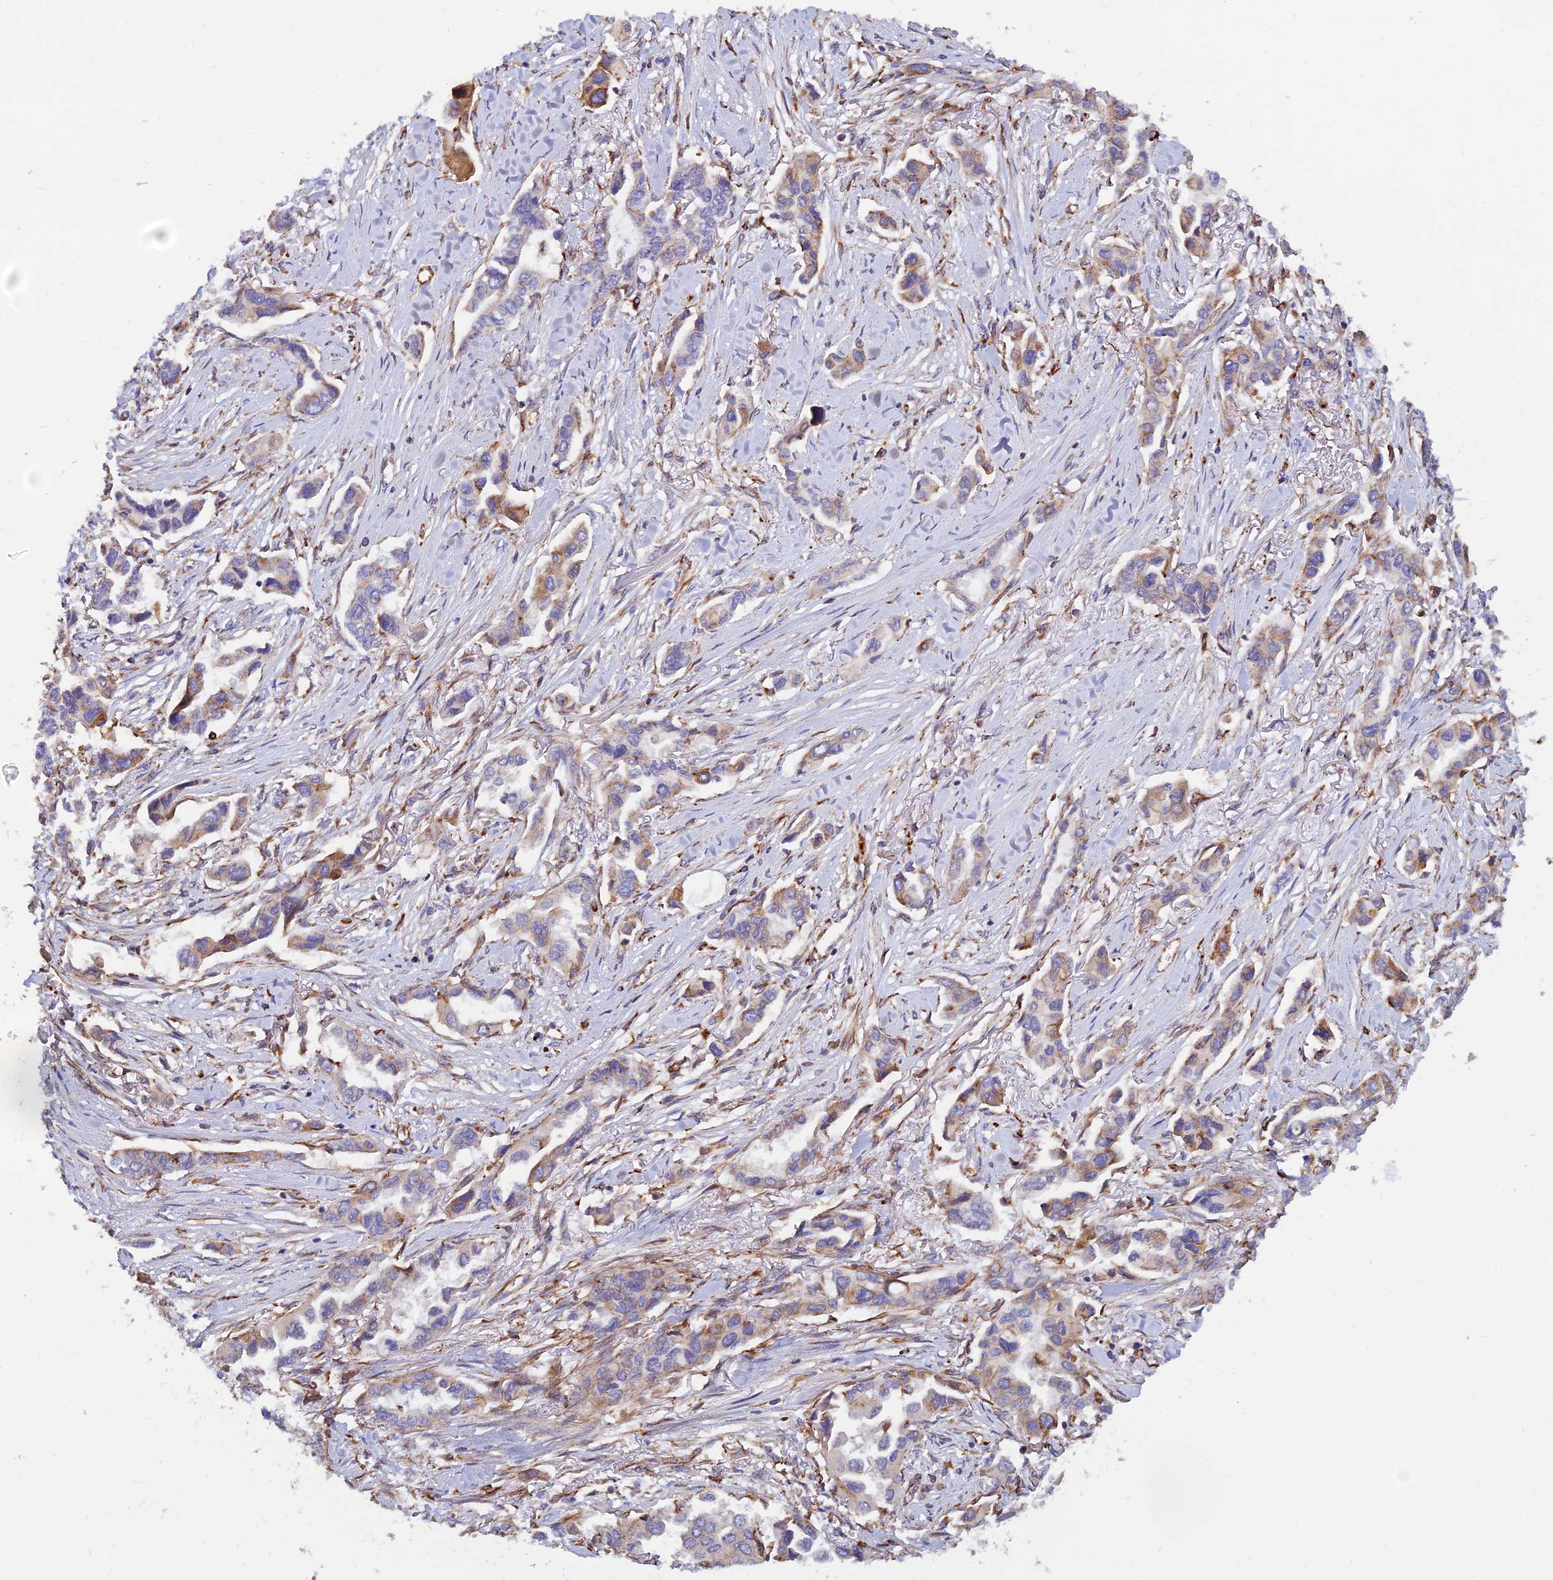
{"staining": {"intensity": "moderate", "quantity": "<25%", "location": "cytoplasmic/membranous"}, "tissue": "lung cancer", "cell_type": "Tumor cells", "image_type": "cancer", "snomed": [{"axis": "morphology", "description": "Adenocarcinoma, NOS"}, {"axis": "topography", "description": "Lung"}], "caption": "Brown immunohistochemical staining in lung cancer shows moderate cytoplasmic/membranous expression in about <25% of tumor cells.", "gene": "CDK18", "patient": {"sex": "female", "age": 76}}